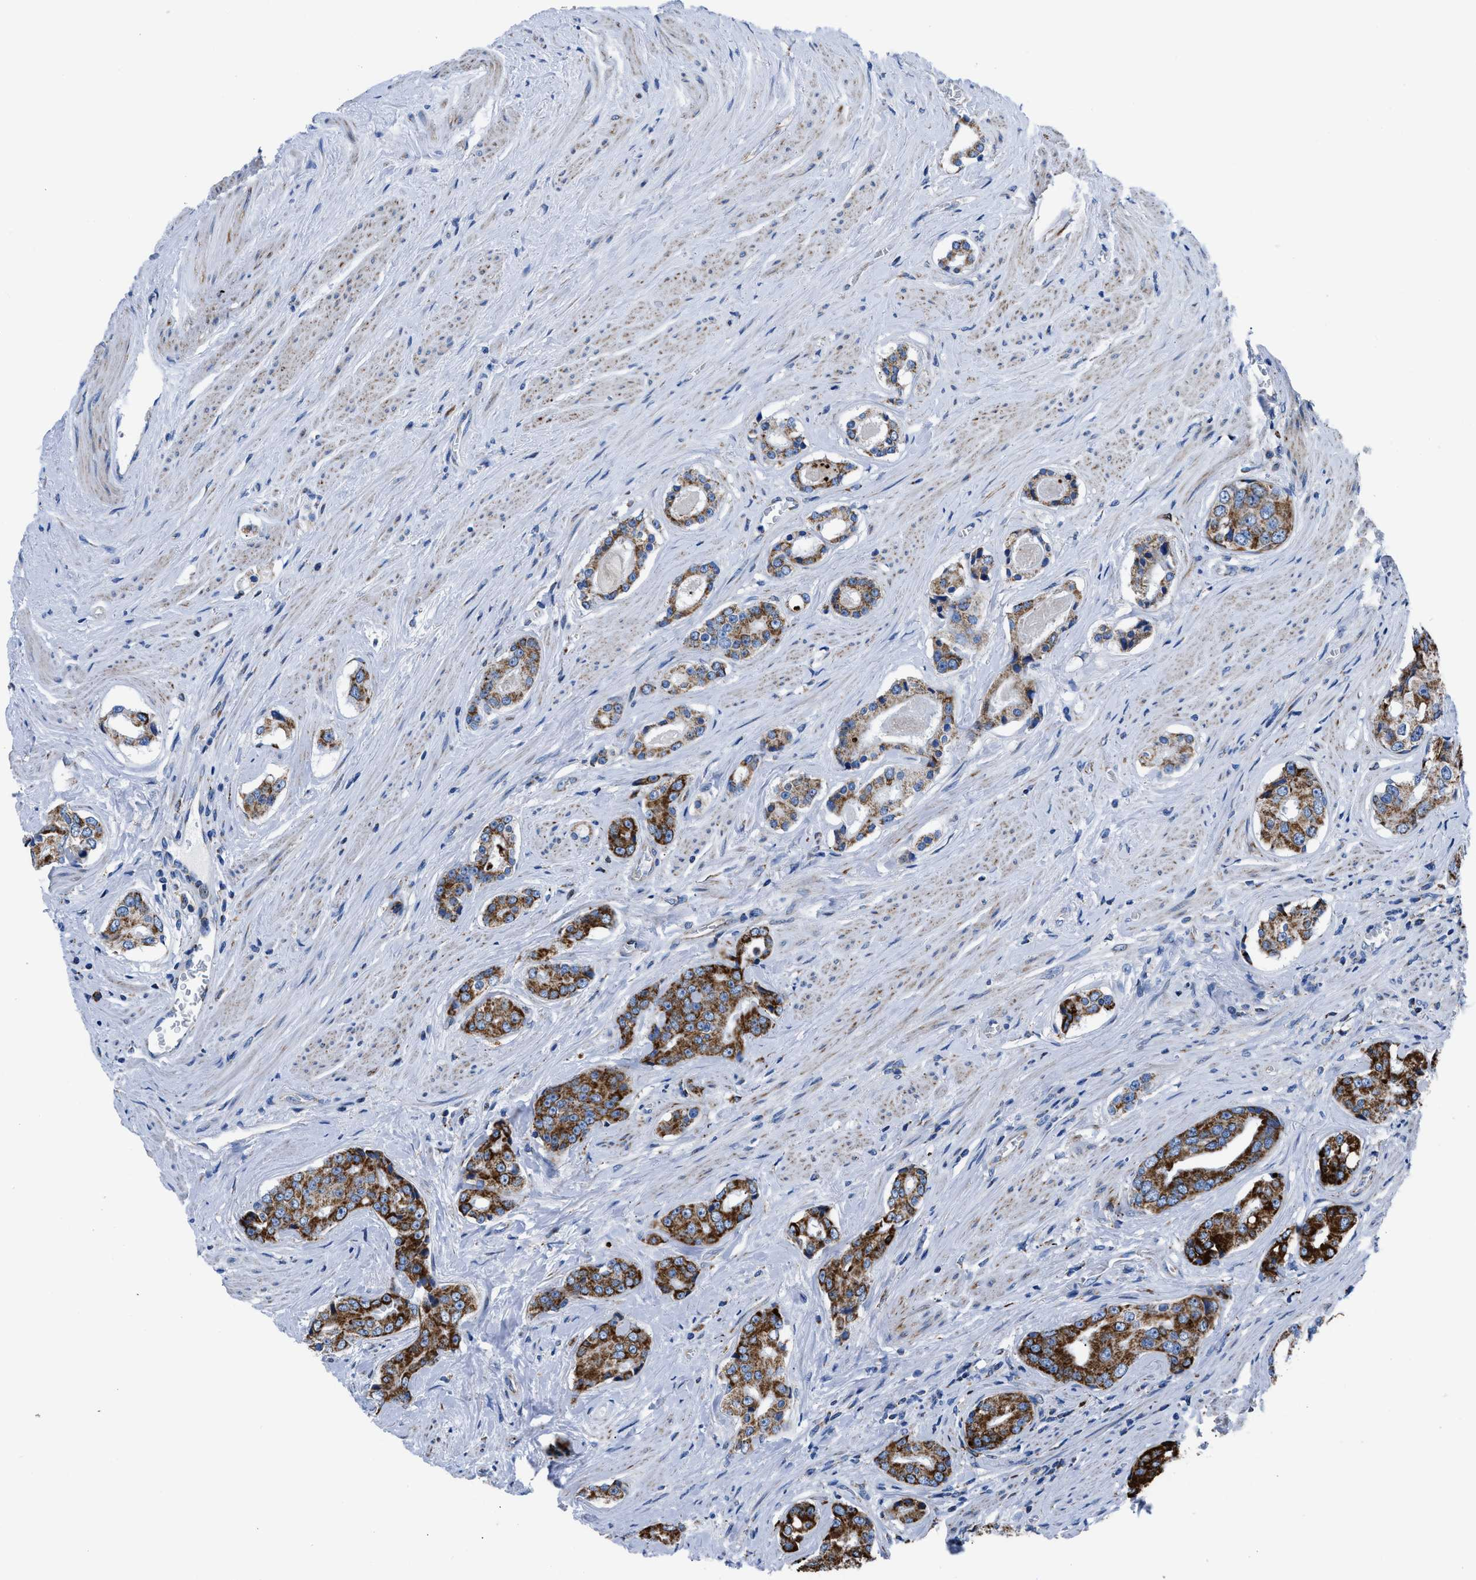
{"staining": {"intensity": "strong", "quantity": ">75%", "location": "cytoplasmic/membranous"}, "tissue": "prostate cancer", "cell_type": "Tumor cells", "image_type": "cancer", "snomed": [{"axis": "morphology", "description": "Adenocarcinoma, High grade"}, {"axis": "topography", "description": "Prostate"}], "caption": "Adenocarcinoma (high-grade) (prostate) stained with a protein marker displays strong staining in tumor cells.", "gene": "ZDHHC3", "patient": {"sex": "male", "age": 71}}